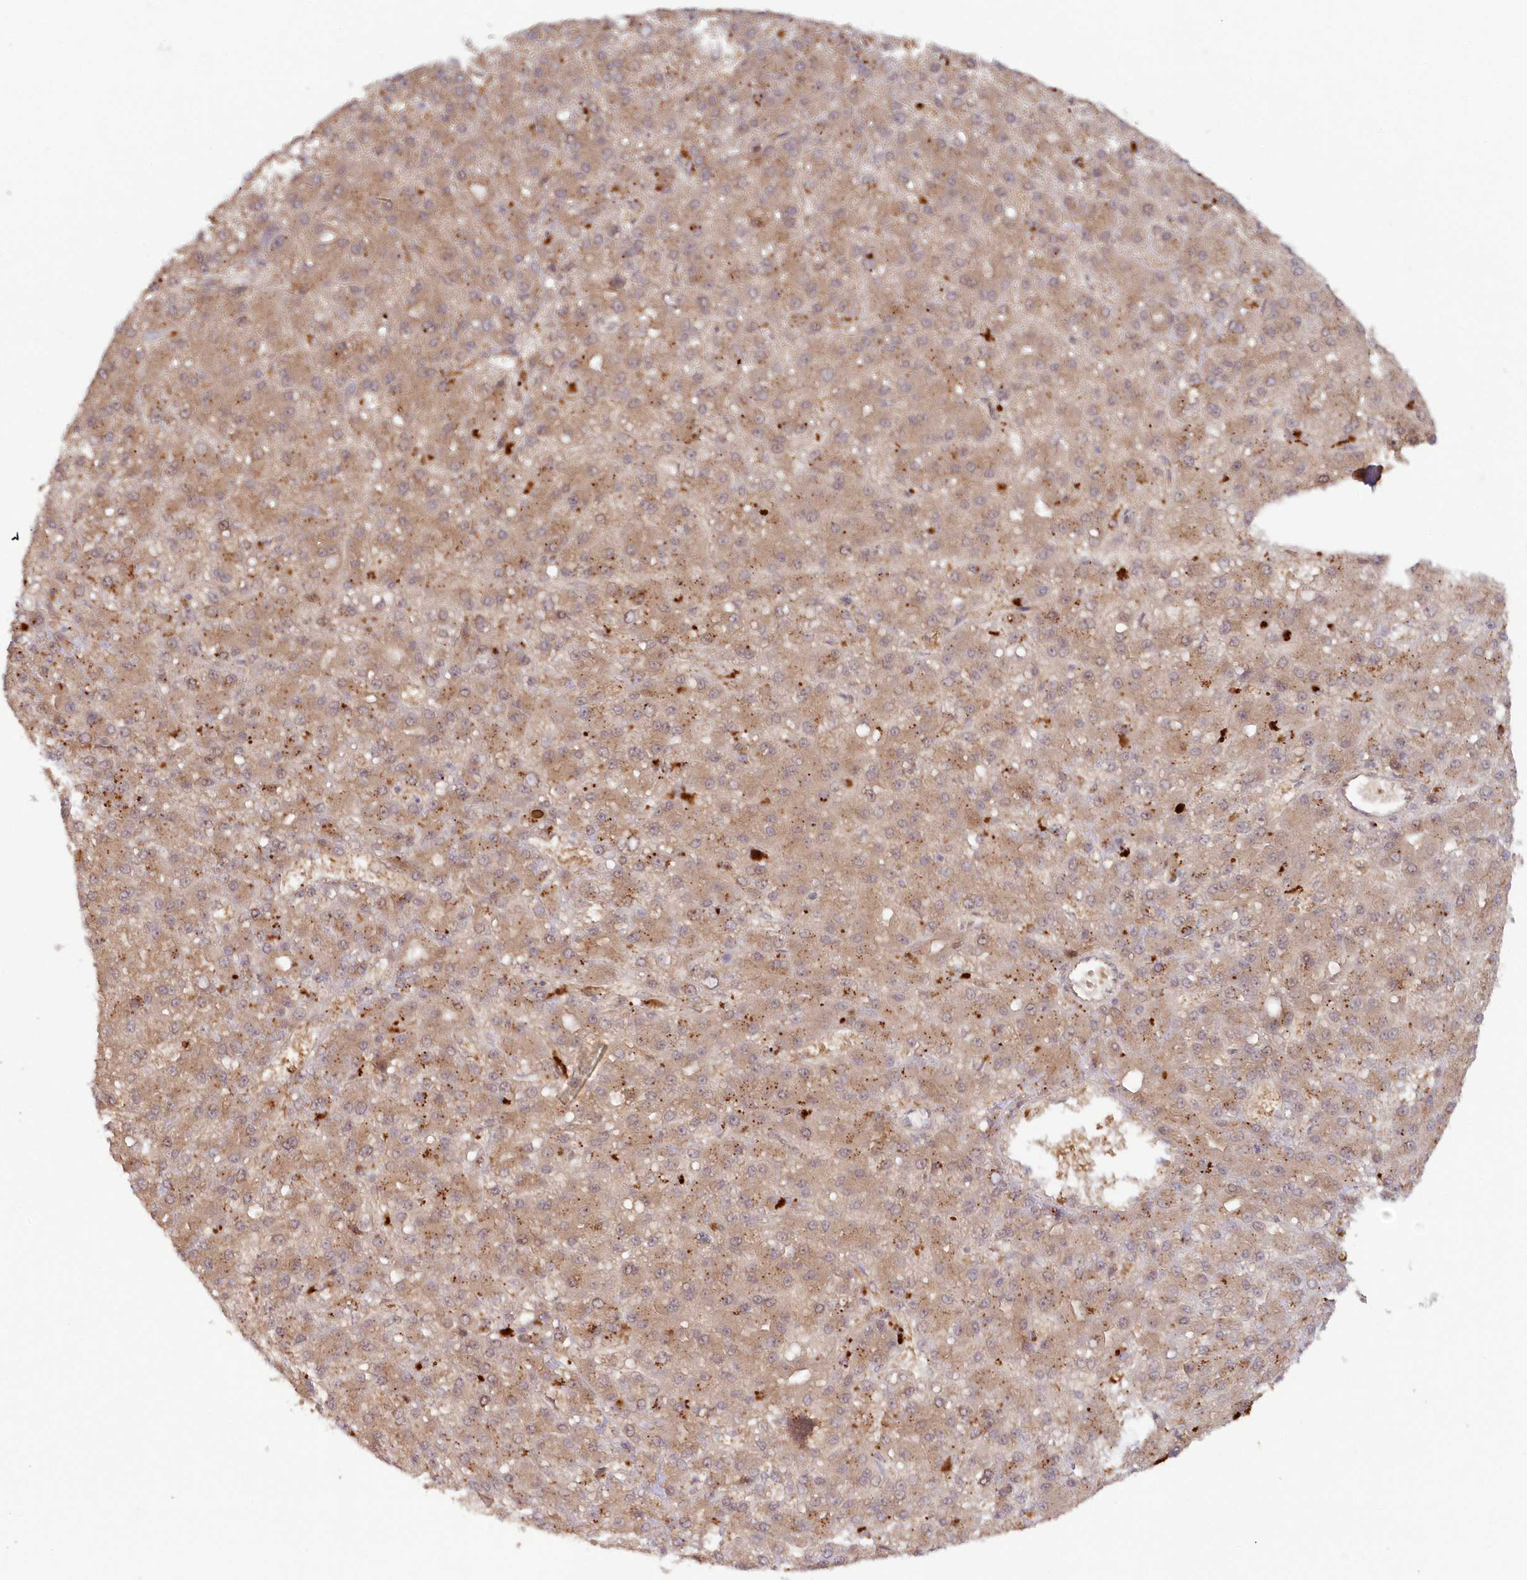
{"staining": {"intensity": "moderate", "quantity": ">75%", "location": "cytoplasmic/membranous"}, "tissue": "liver cancer", "cell_type": "Tumor cells", "image_type": "cancer", "snomed": [{"axis": "morphology", "description": "Carcinoma, Hepatocellular, NOS"}, {"axis": "topography", "description": "Liver"}], "caption": "Immunohistochemical staining of liver cancer demonstrates medium levels of moderate cytoplasmic/membranous staining in approximately >75% of tumor cells.", "gene": "GBE1", "patient": {"sex": "male", "age": 67}}